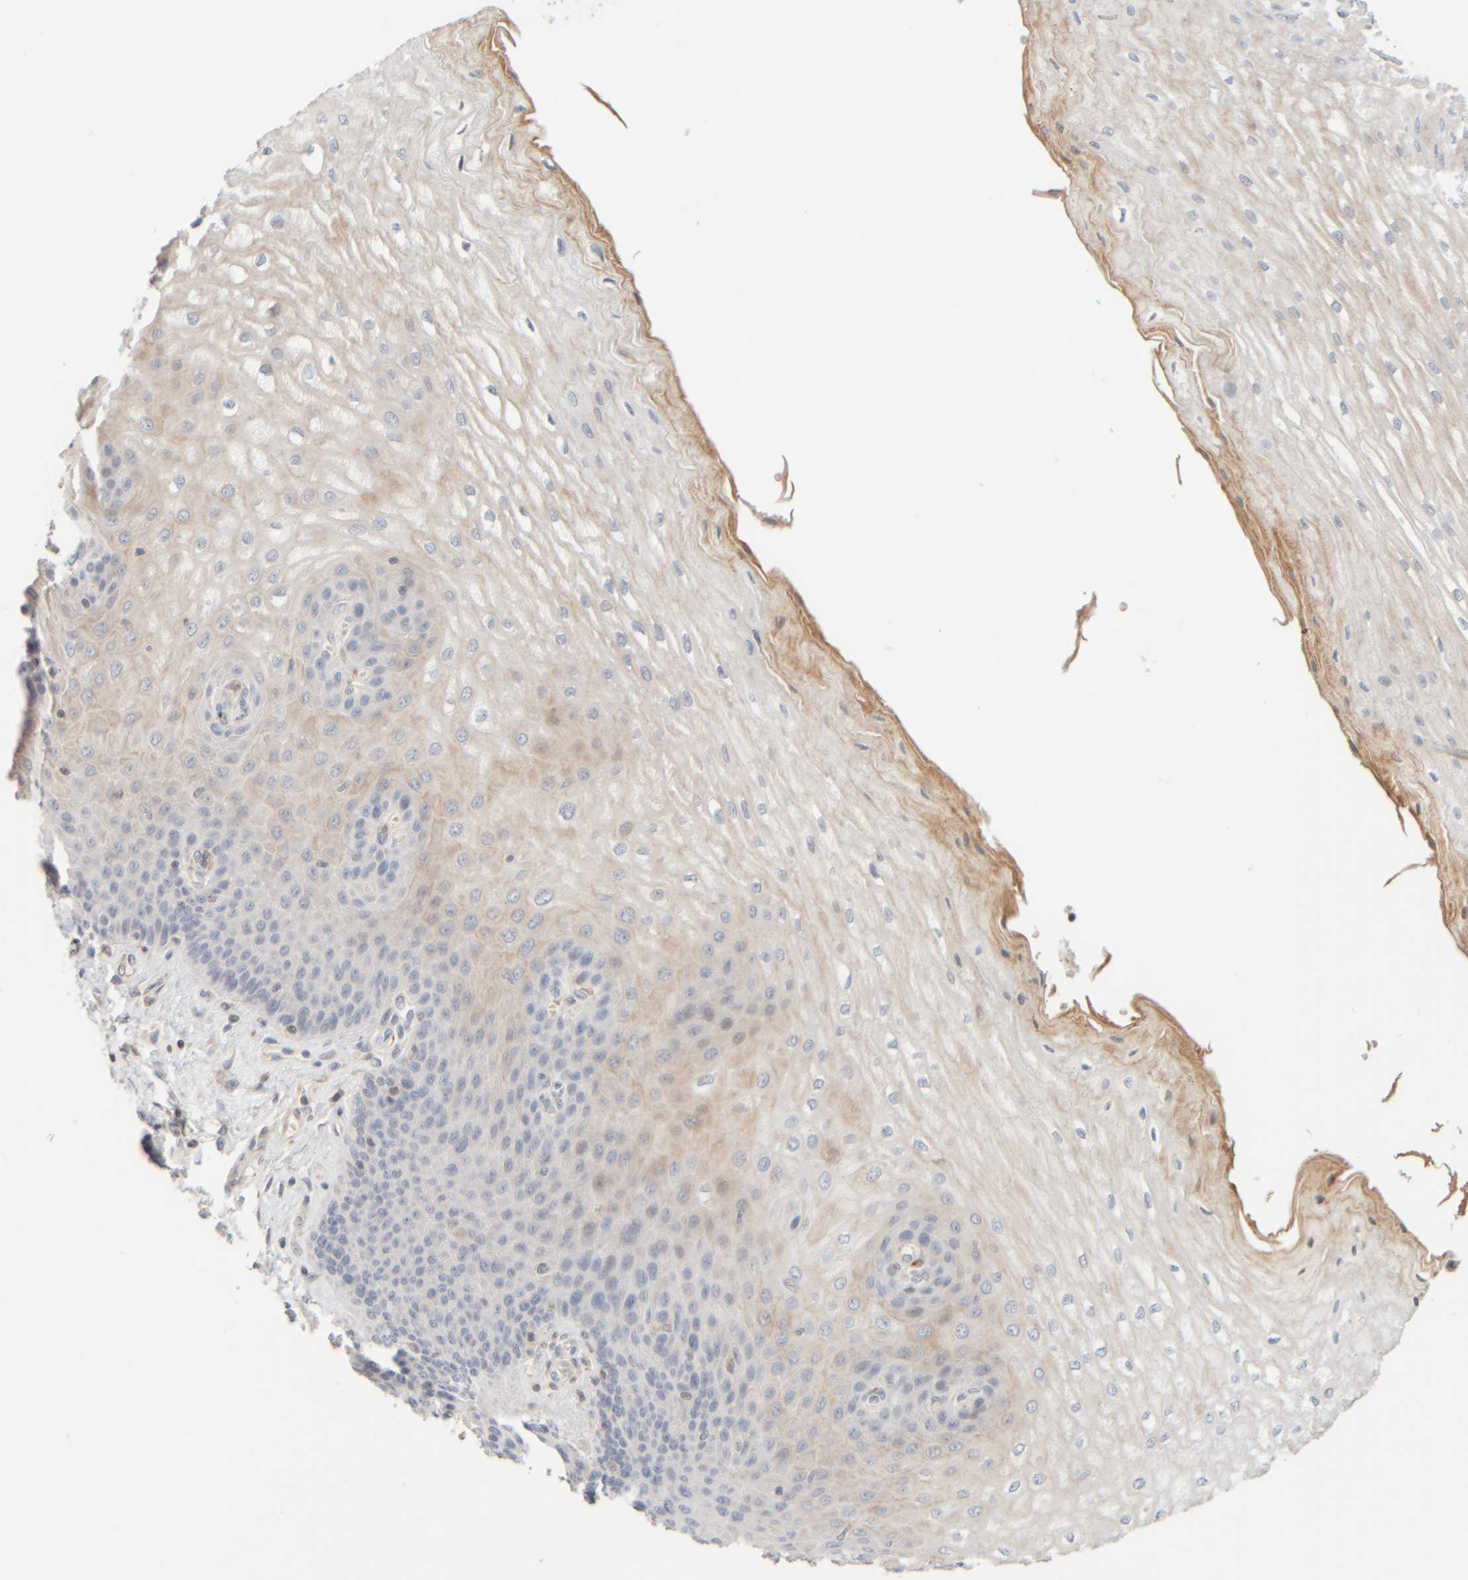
{"staining": {"intensity": "weak", "quantity": "25%-75%", "location": "cytoplasmic/membranous"}, "tissue": "esophagus", "cell_type": "Squamous epithelial cells", "image_type": "normal", "snomed": [{"axis": "morphology", "description": "Normal tissue, NOS"}, {"axis": "topography", "description": "Esophagus"}], "caption": "Protein analysis of benign esophagus exhibits weak cytoplasmic/membranous positivity in about 25%-75% of squamous epithelial cells. (DAB (3,3'-diaminobenzidine) IHC, brown staining for protein, blue staining for nuclei).", "gene": "AARSD1", "patient": {"sex": "male", "age": 54}}